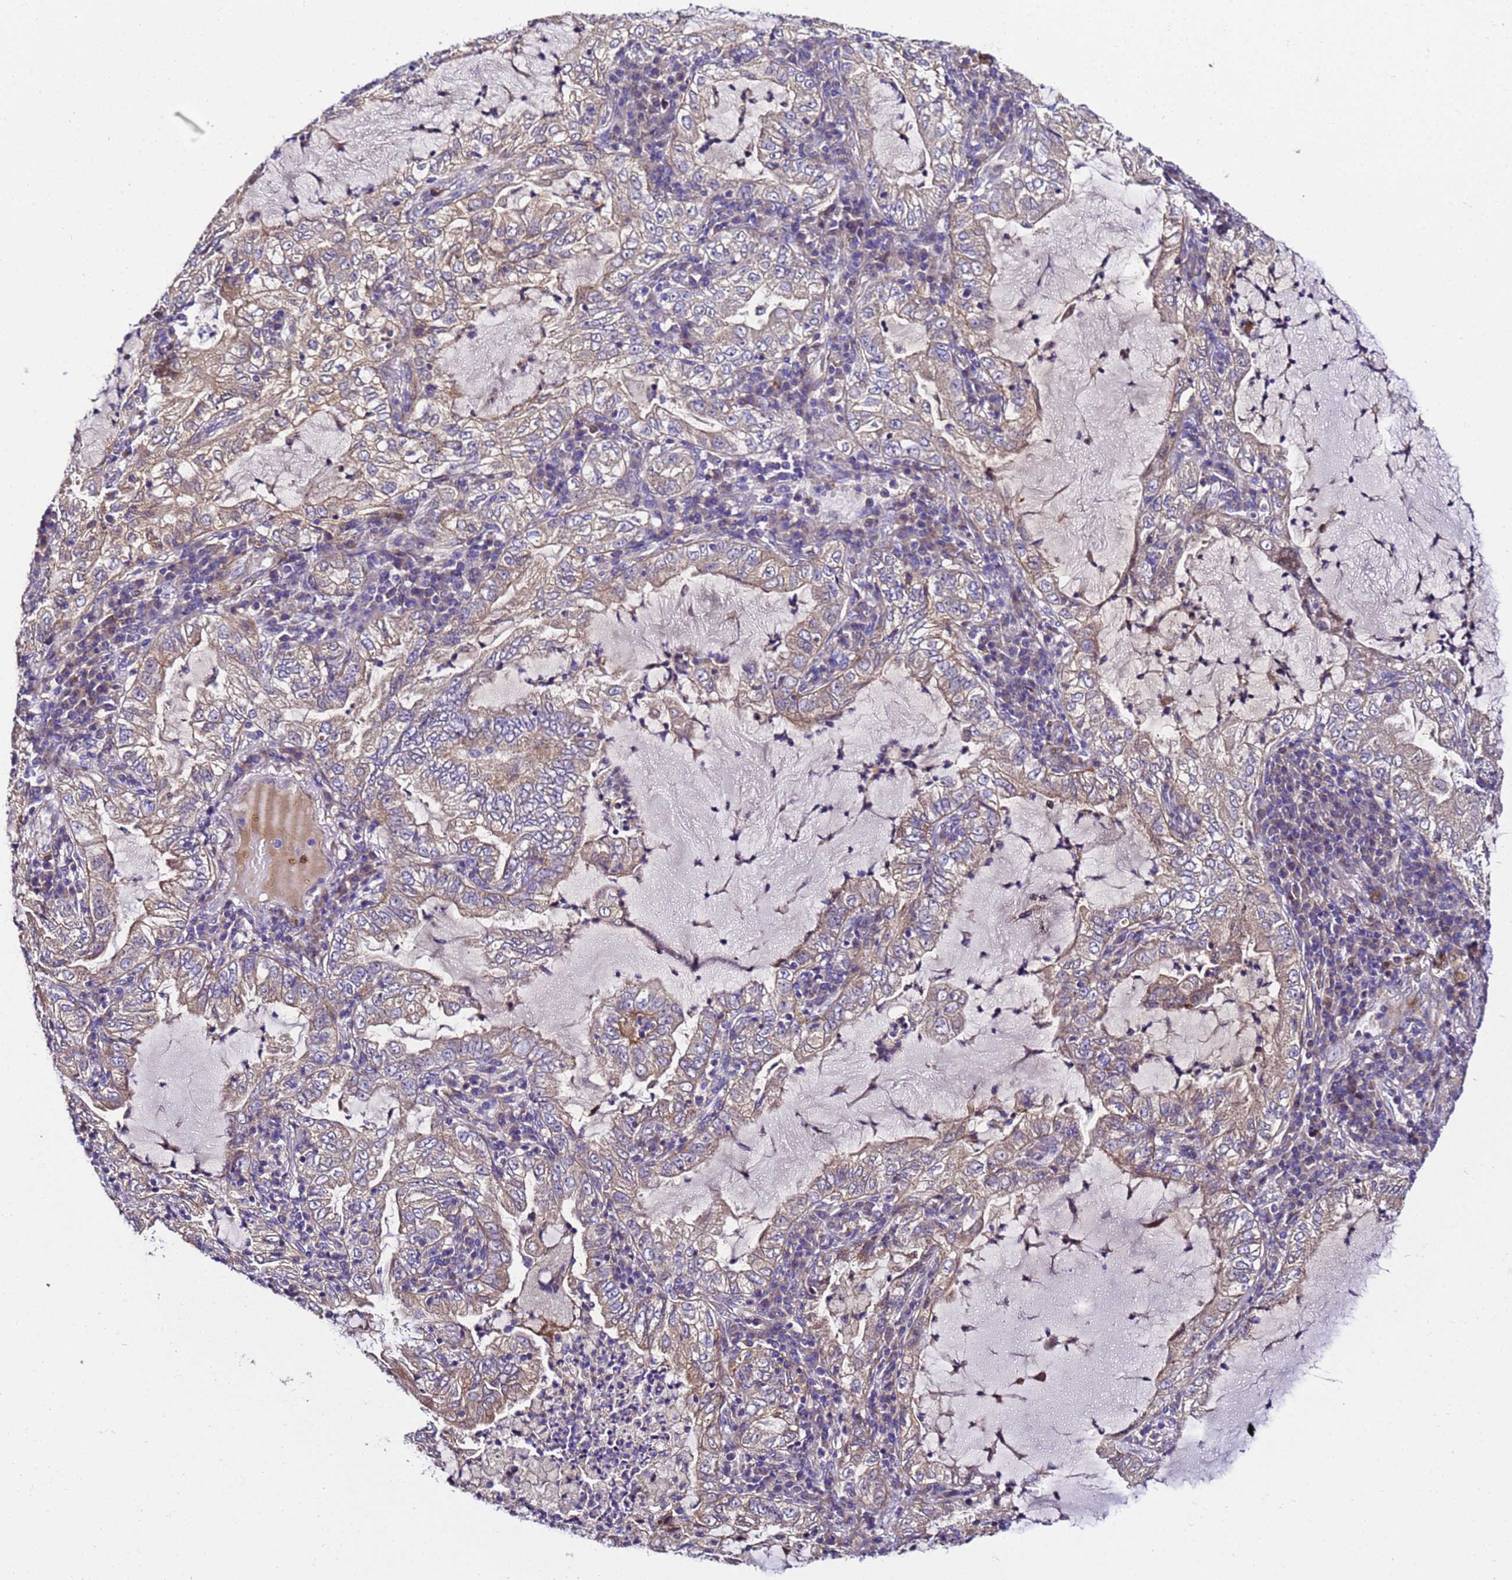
{"staining": {"intensity": "weak", "quantity": "25%-75%", "location": "cytoplasmic/membranous"}, "tissue": "lung cancer", "cell_type": "Tumor cells", "image_type": "cancer", "snomed": [{"axis": "morphology", "description": "Adenocarcinoma, NOS"}, {"axis": "topography", "description": "Lung"}], "caption": "Protein expression analysis of human adenocarcinoma (lung) reveals weak cytoplasmic/membranous expression in approximately 25%-75% of tumor cells.", "gene": "ZNF417", "patient": {"sex": "female", "age": 73}}